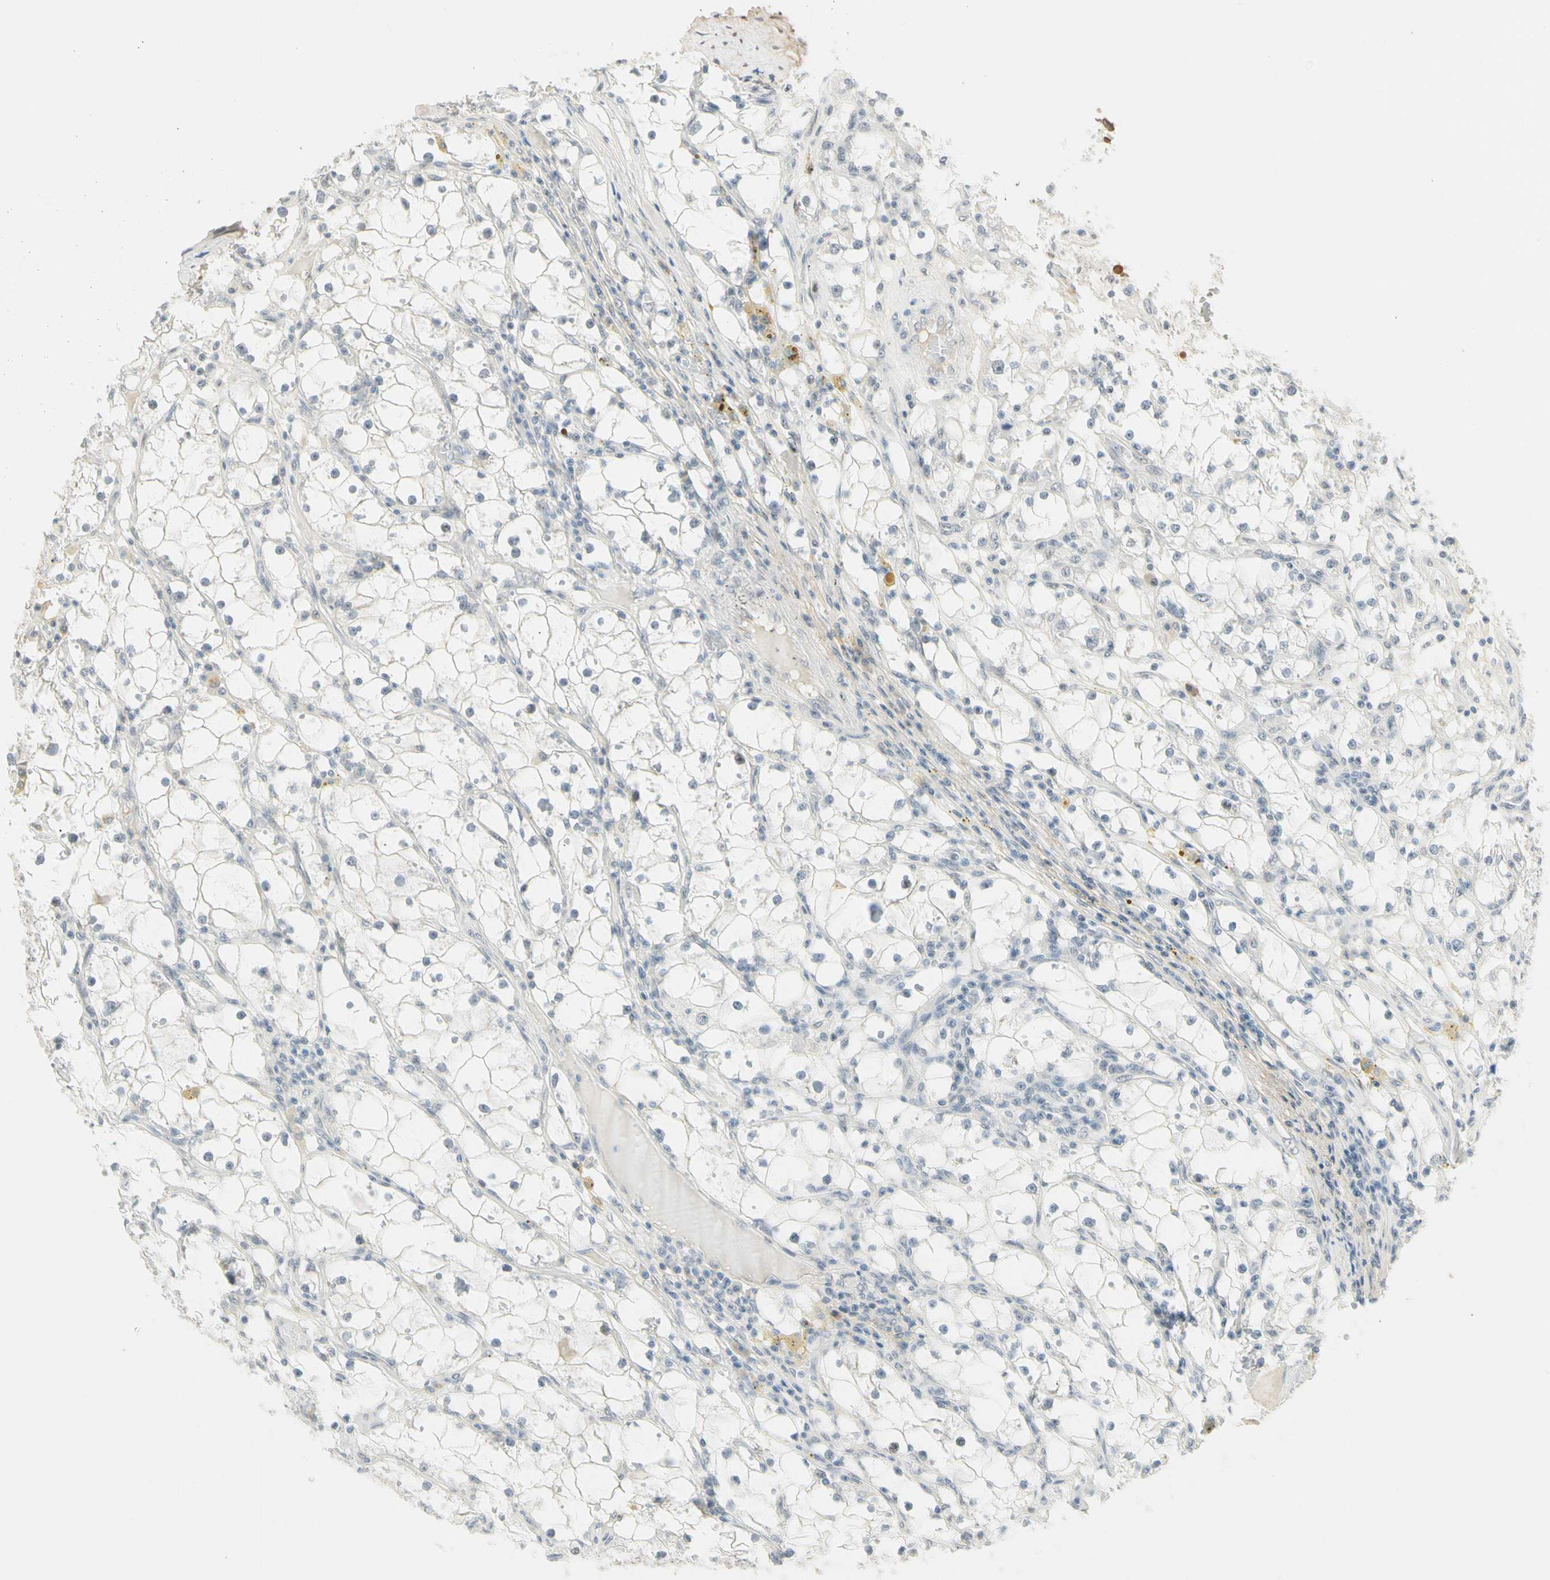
{"staining": {"intensity": "negative", "quantity": "none", "location": "none"}, "tissue": "renal cancer", "cell_type": "Tumor cells", "image_type": "cancer", "snomed": [{"axis": "morphology", "description": "Adenocarcinoma, NOS"}, {"axis": "topography", "description": "Kidney"}], "caption": "High magnification brightfield microscopy of adenocarcinoma (renal) stained with DAB (brown) and counterstained with hematoxylin (blue): tumor cells show no significant staining. Nuclei are stained in blue.", "gene": "ASPN", "patient": {"sex": "male", "age": 56}}